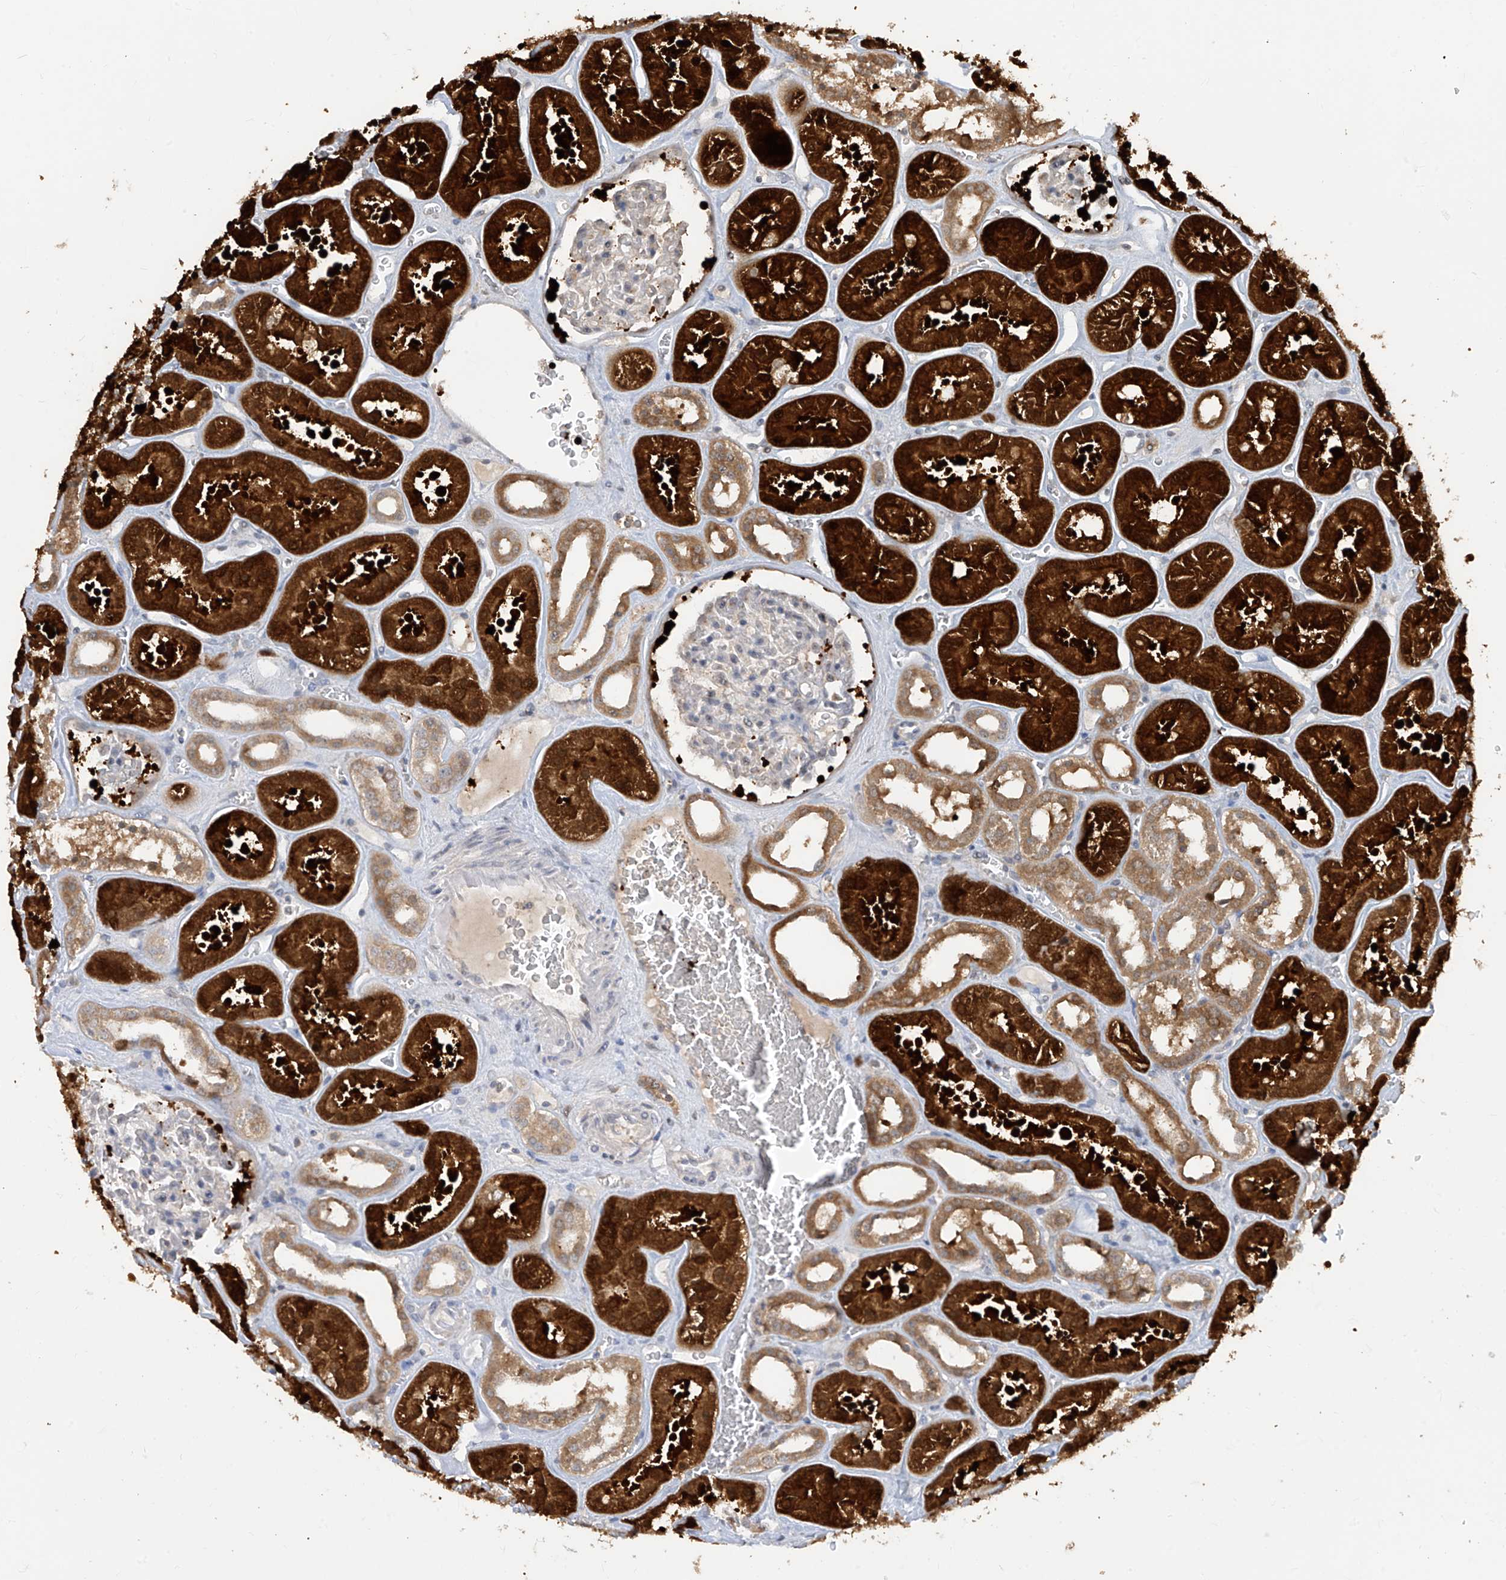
{"staining": {"intensity": "weak", "quantity": "<25%", "location": "cytoplasmic/membranous"}, "tissue": "kidney", "cell_type": "Cells in glomeruli", "image_type": "normal", "snomed": [{"axis": "morphology", "description": "Normal tissue, NOS"}, {"axis": "topography", "description": "Kidney"}], "caption": "High power microscopy histopathology image of an immunohistochemistry photomicrograph of unremarkable kidney, revealing no significant staining in cells in glomeruli. The staining was performed using DAB (3,3'-diaminobenzidine) to visualize the protein expression in brown, while the nuclei were stained in blue with hematoxylin (Magnification: 20x).", "gene": "TTC38", "patient": {"sex": "female", "age": 41}}